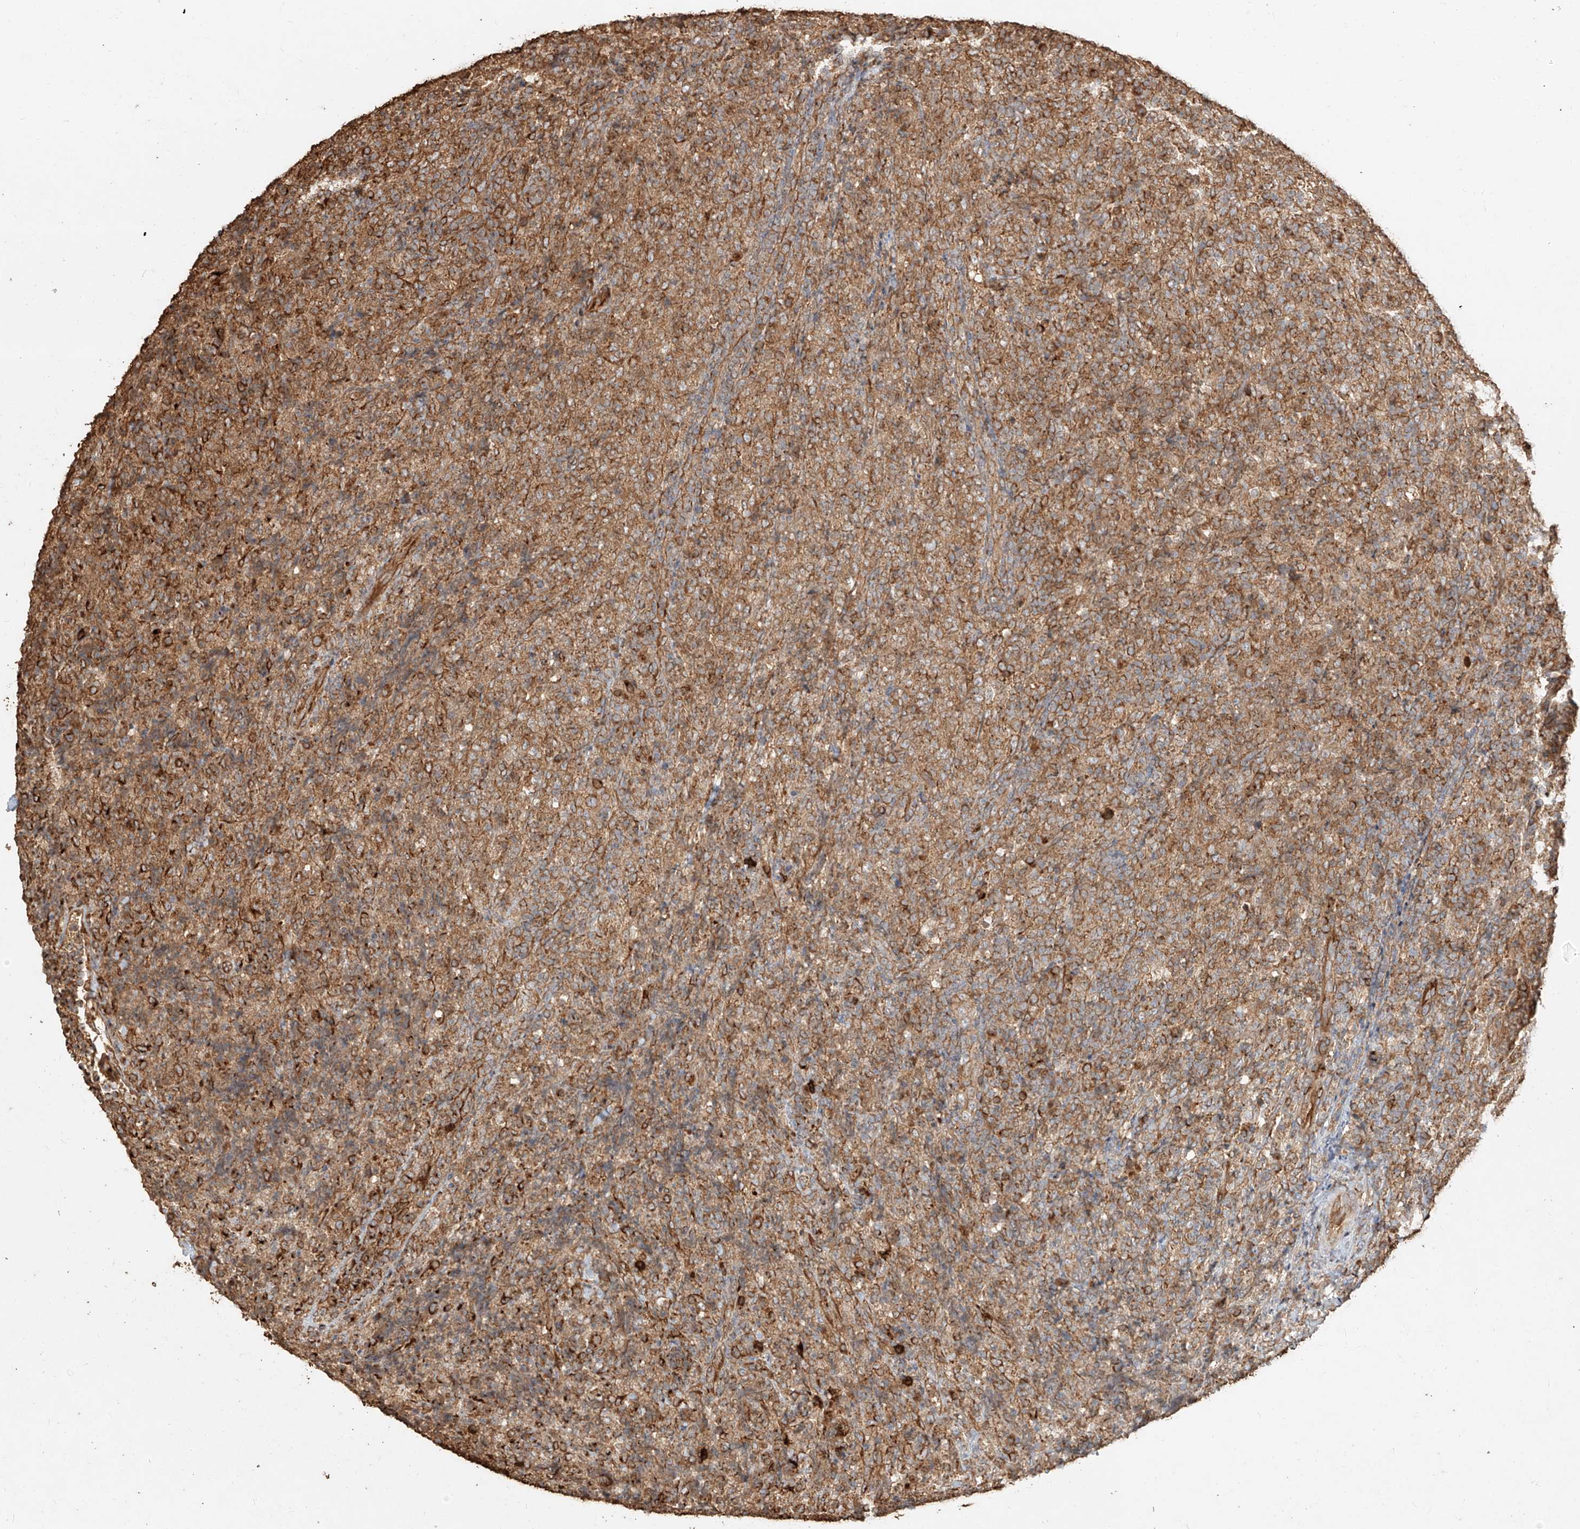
{"staining": {"intensity": "moderate", "quantity": ">75%", "location": "cytoplasmic/membranous"}, "tissue": "lymphoma", "cell_type": "Tumor cells", "image_type": "cancer", "snomed": [{"axis": "morphology", "description": "Malignant lymphoma, non-Hodgkin's type, High grade"}, {"axis": "topography", "description": "Tonsil"}], "caption": "Immunohistochemistry of human lymphoma demonstrates medium levels of moderate cytoplasmic/membranous positivity in about >75% of tumor cells.", "gene": "EFNB1", "patient": {"sex": "female", "age": 36}}